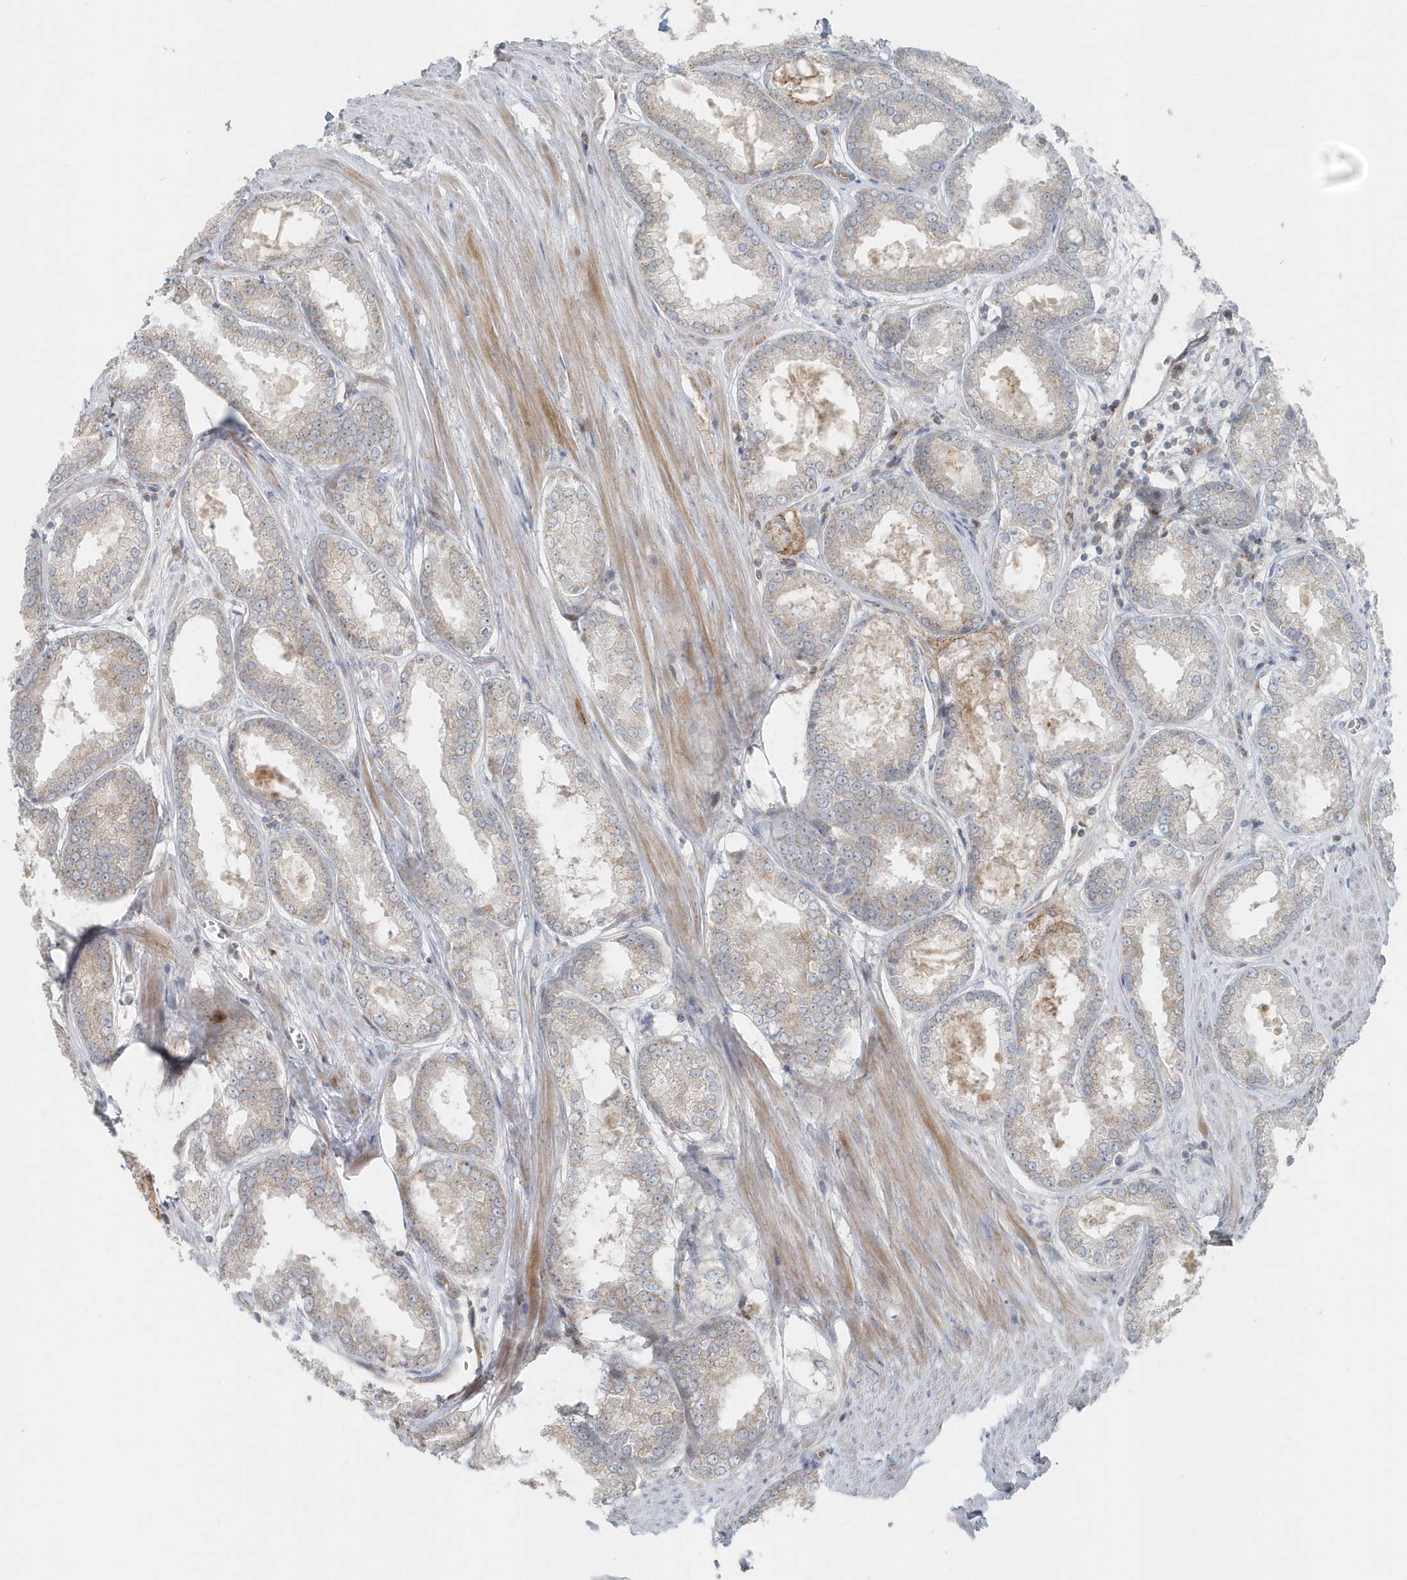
{"staining": {"intensity": "weak", "quantity": "<25%", "location": "cytoplasmic/membranous"}, "tissue": "prostate cancer", "cell_type": "Tumor cells", "image_type": "cancer", "snomed": [{"axis": "morphology", "description": "Adenocarcinoma, Low grade"}, {"axis": "topography", "description": "Prostate"}], "caption": "Immunohistochemistry photomicrograph of neoplastic tissue: human prostate cancer stained with DAB (3,3'-diaminobenzidine) displays no significant protein expression in tumor cells. Nuclei are stained in blue.", "gene": "MMUT", "patient": {"sex": "male", "age": 64}}